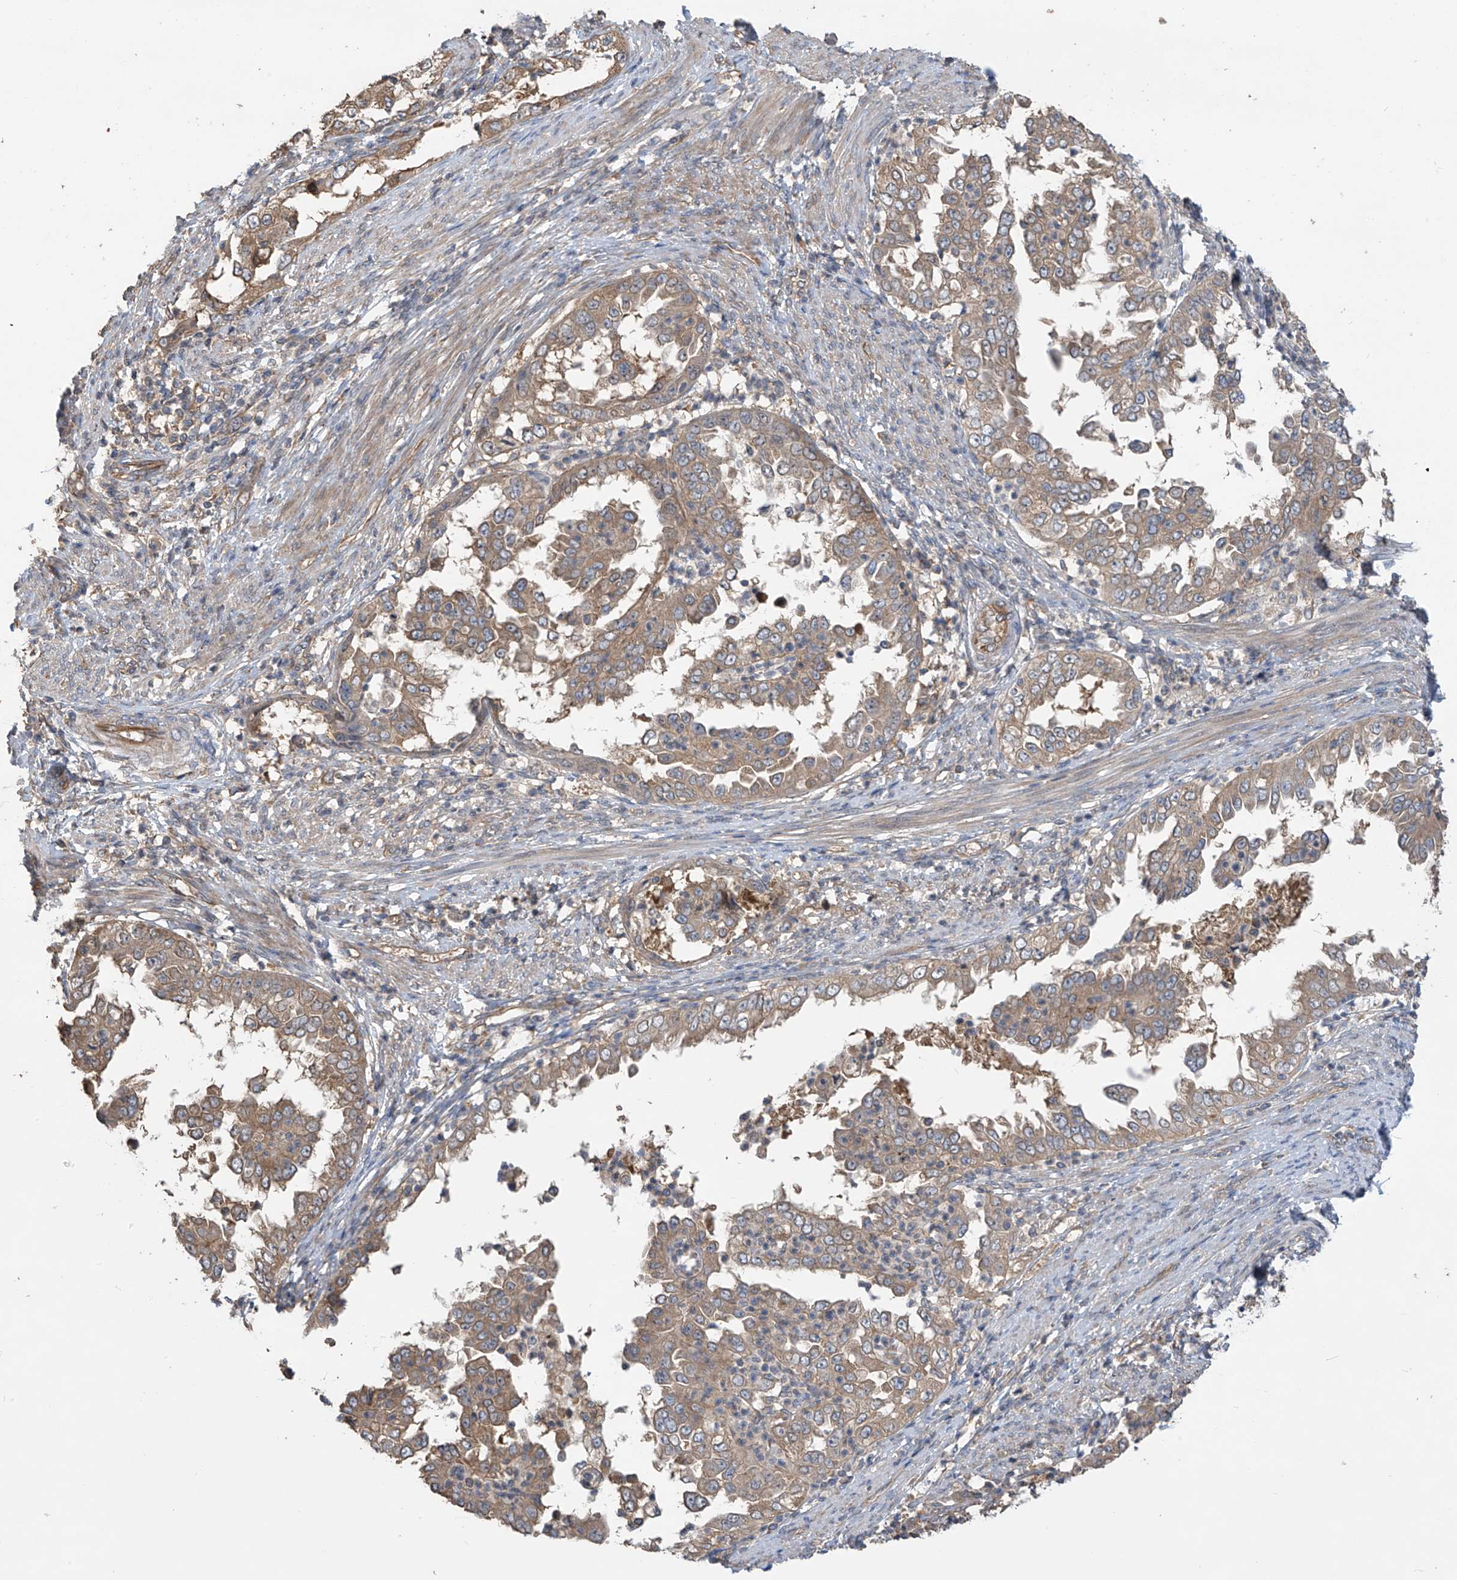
{"staining": {"intensity": "moderate", "quantity": ">75%", "location": "cytoplasmic/membranous"}, "tissue": "endometrial cancer", "cell_type": "Tumor cells", "image_type": "cancer", "snomed": [{"axis": "morphology", "description": "Adenocarcinoma, NOS"}, {"axis": "topography", "description": "Endometrium"}], "caption": "Protein expression by IHC exhibits moderate cytoplasmic/membranous positivity in about >75% of tumor cells in adenocarcinoma (endometrial).", "gene": "PHACTR4", "patient": {"sex": "female", "age": 85}}